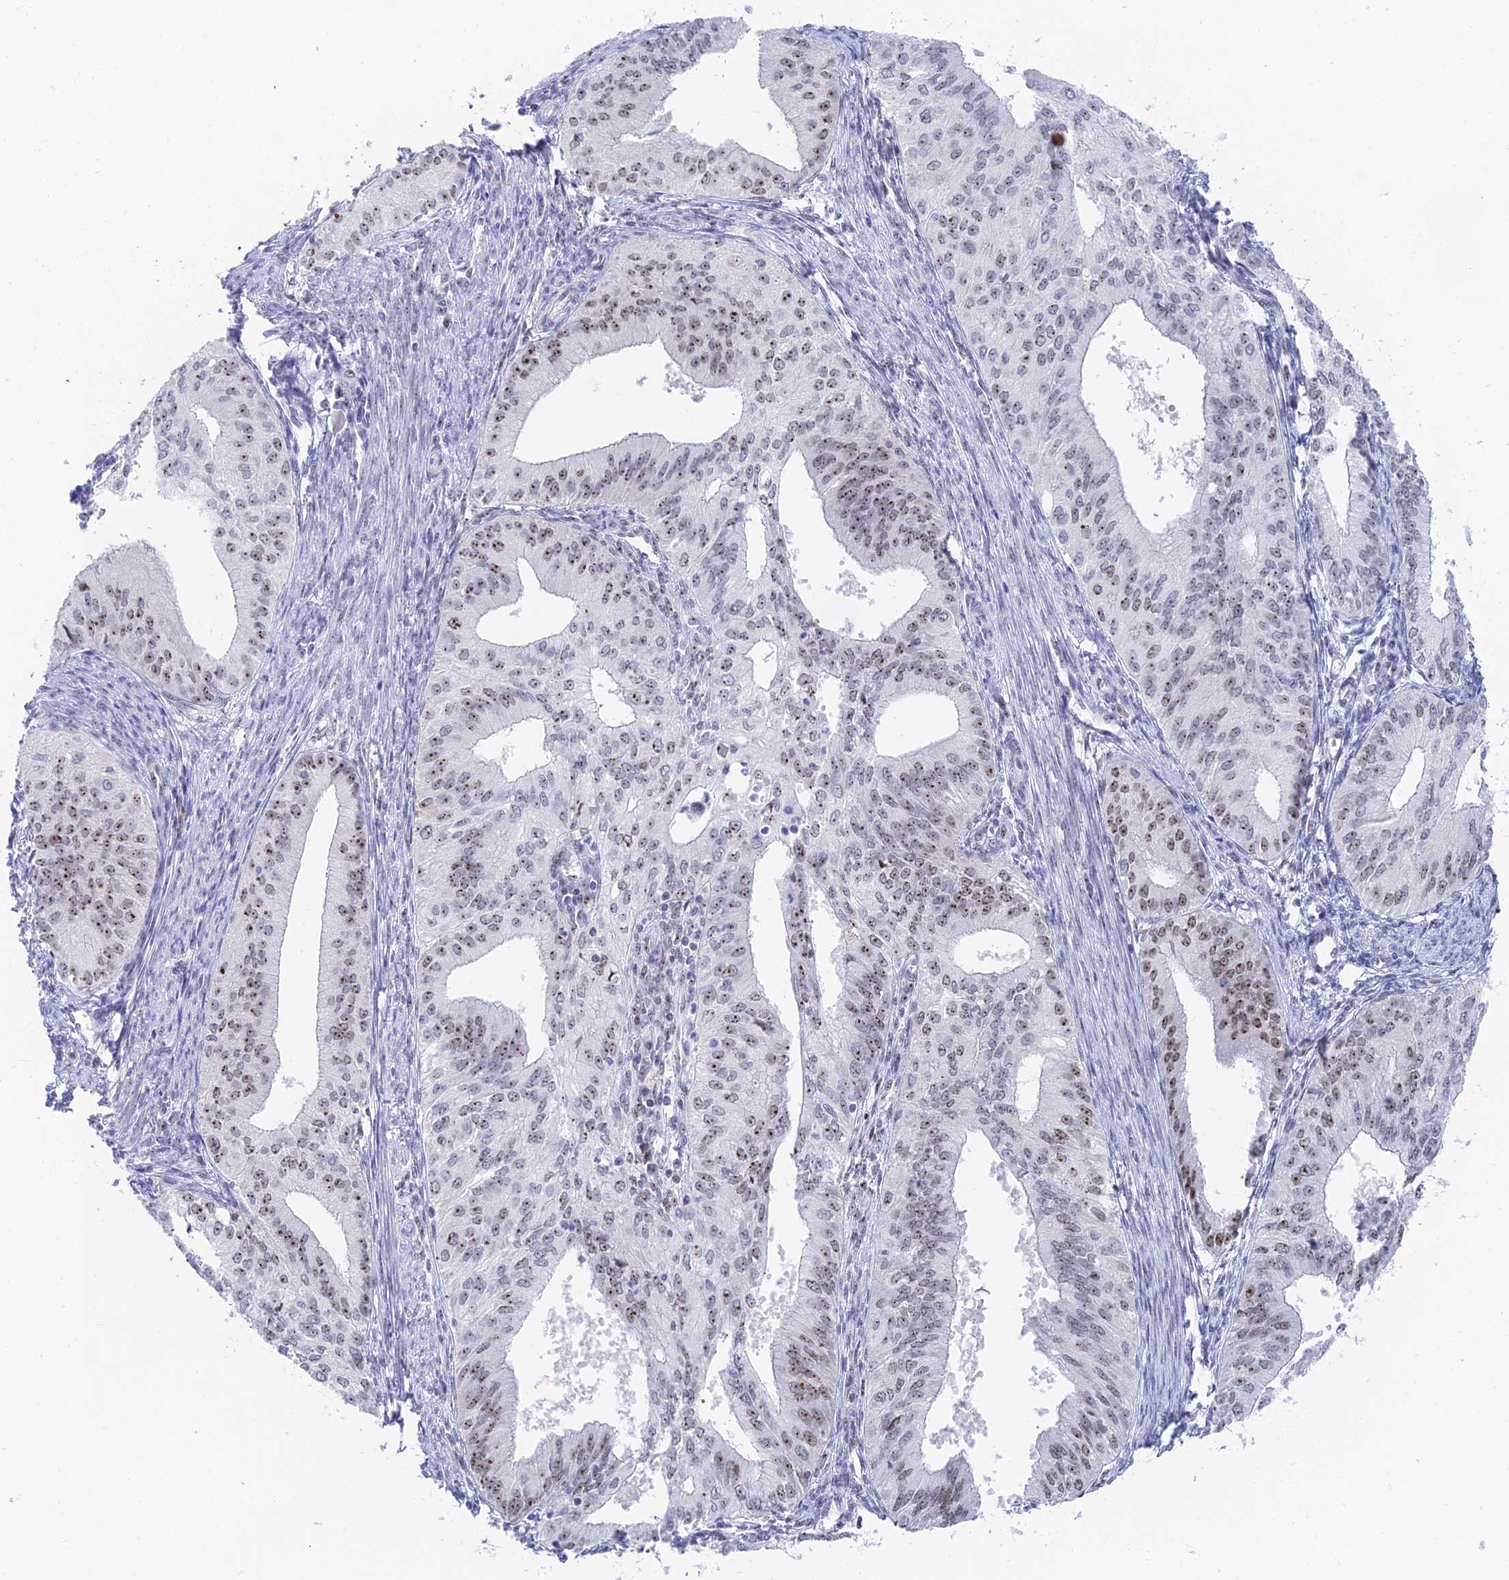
{"staining": {"intensity": "moderate", "quantity": ">75%", "location": "nuclear"}, "tissue": "endometrial cancer", "cell_type": "Tumor cells", "image_type": "cancer", "snomed": [{"axis": "morphology", "description": "Adenocarcinoma, NOS"}, {"axis": "topography", "description": "Endometrium"}], "caption": "This is an image of immunohistochemistry staining of endometrial cancer (adenocarcinoma), which shows moderate staining in the nuclear of tumor cells.", "gene": "RSL1D1", "patient": {"sex": "female", "age": 50}}